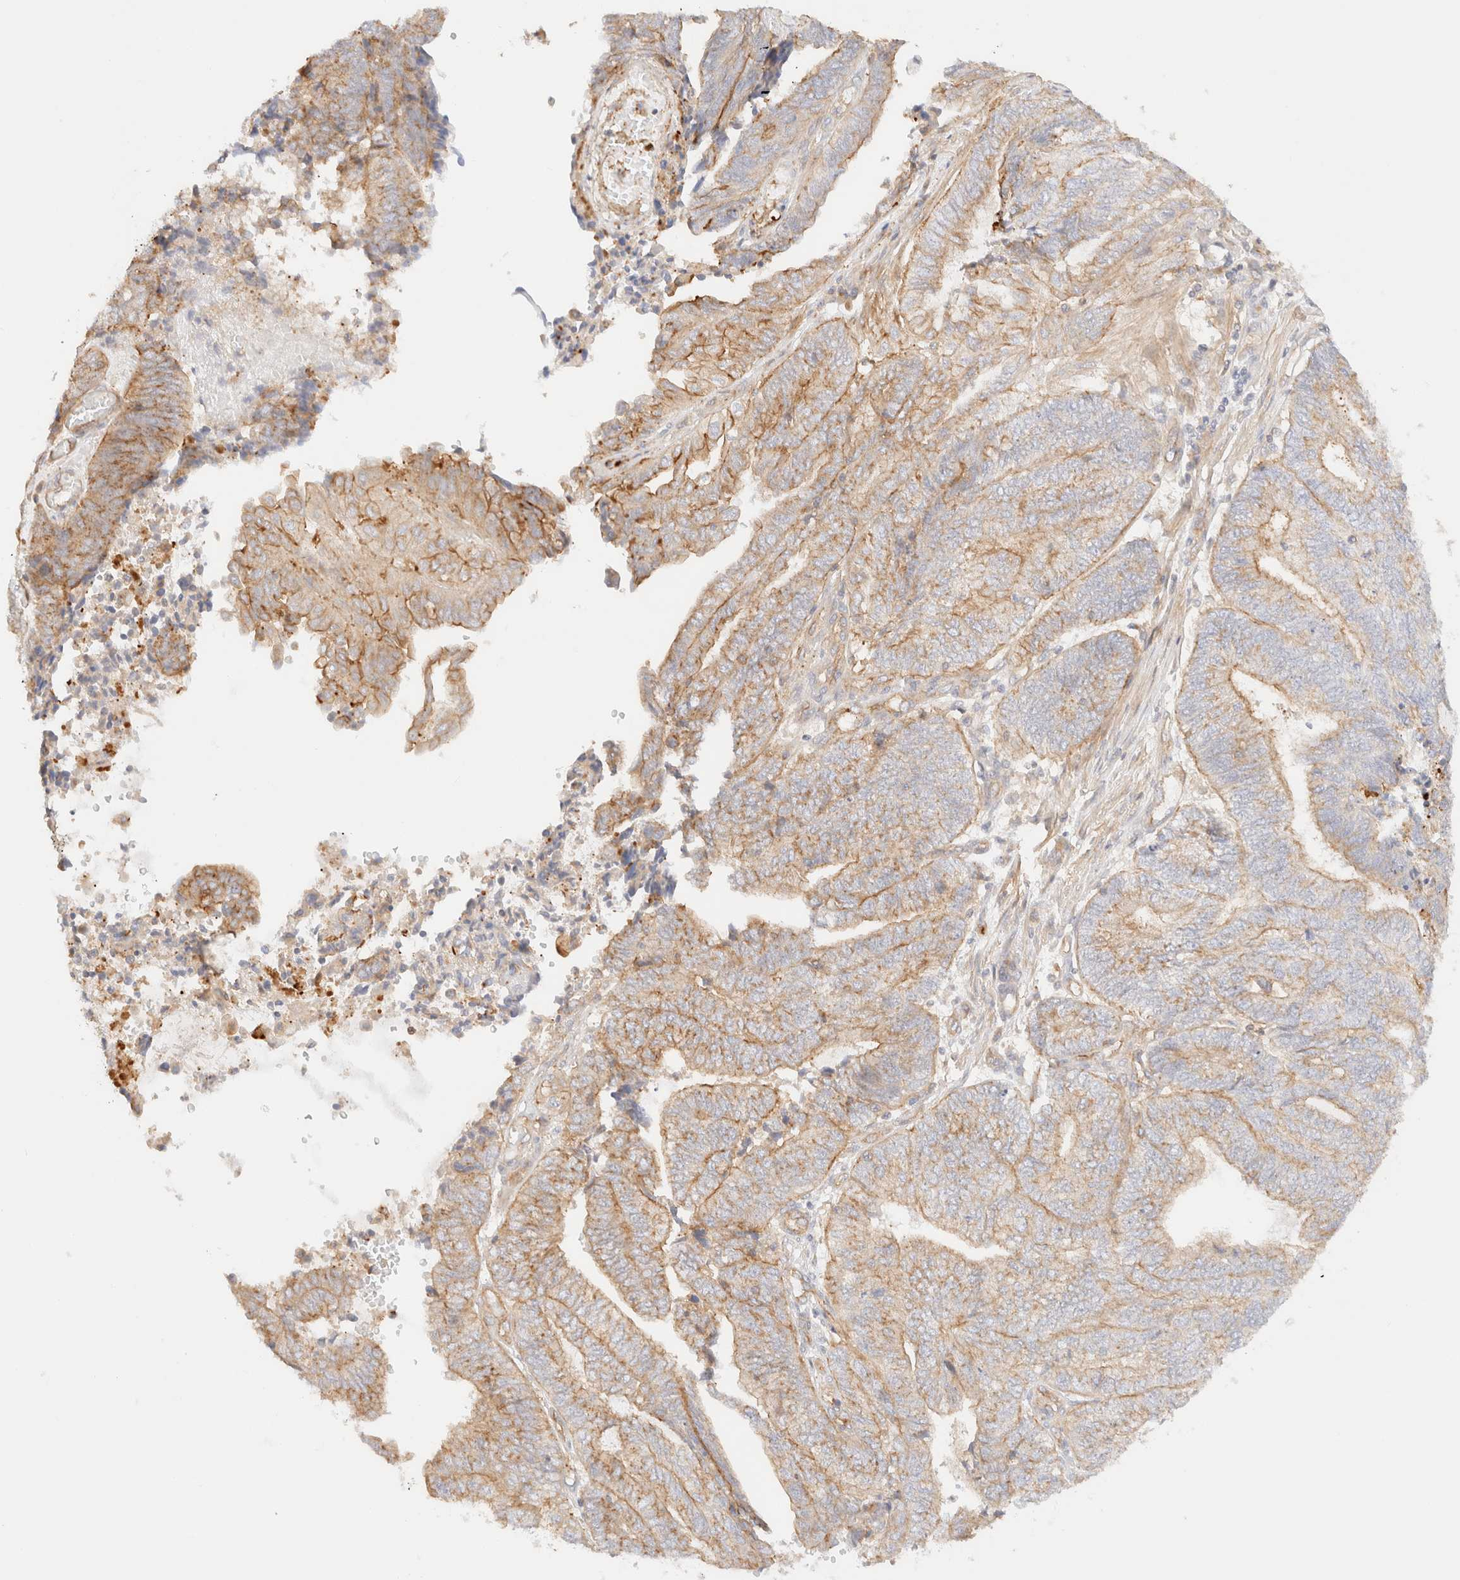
{"staining": {"intensity": "moderate", "quantity": ">75%", "location": "cytoplasmic/membranous"}, "tissue": "endometrial cancer", "cell_type": "Tumor cells", "image_type": "cancer", "snomed": [{"axis": "morphology", "description": "Adenocarcinoma, NOS"}, {"axis": "topography", "description": "Uterus"}, {"axis": "topography", "description": "Endometrium"}], "caption": "Tumor cells display moderate cytoplasmic/membranous expression in approximately >75% of cells in endometrial adenocarcinoma.", "gene": "MYO10", "patient": {"sex": "female", "age": 70}}